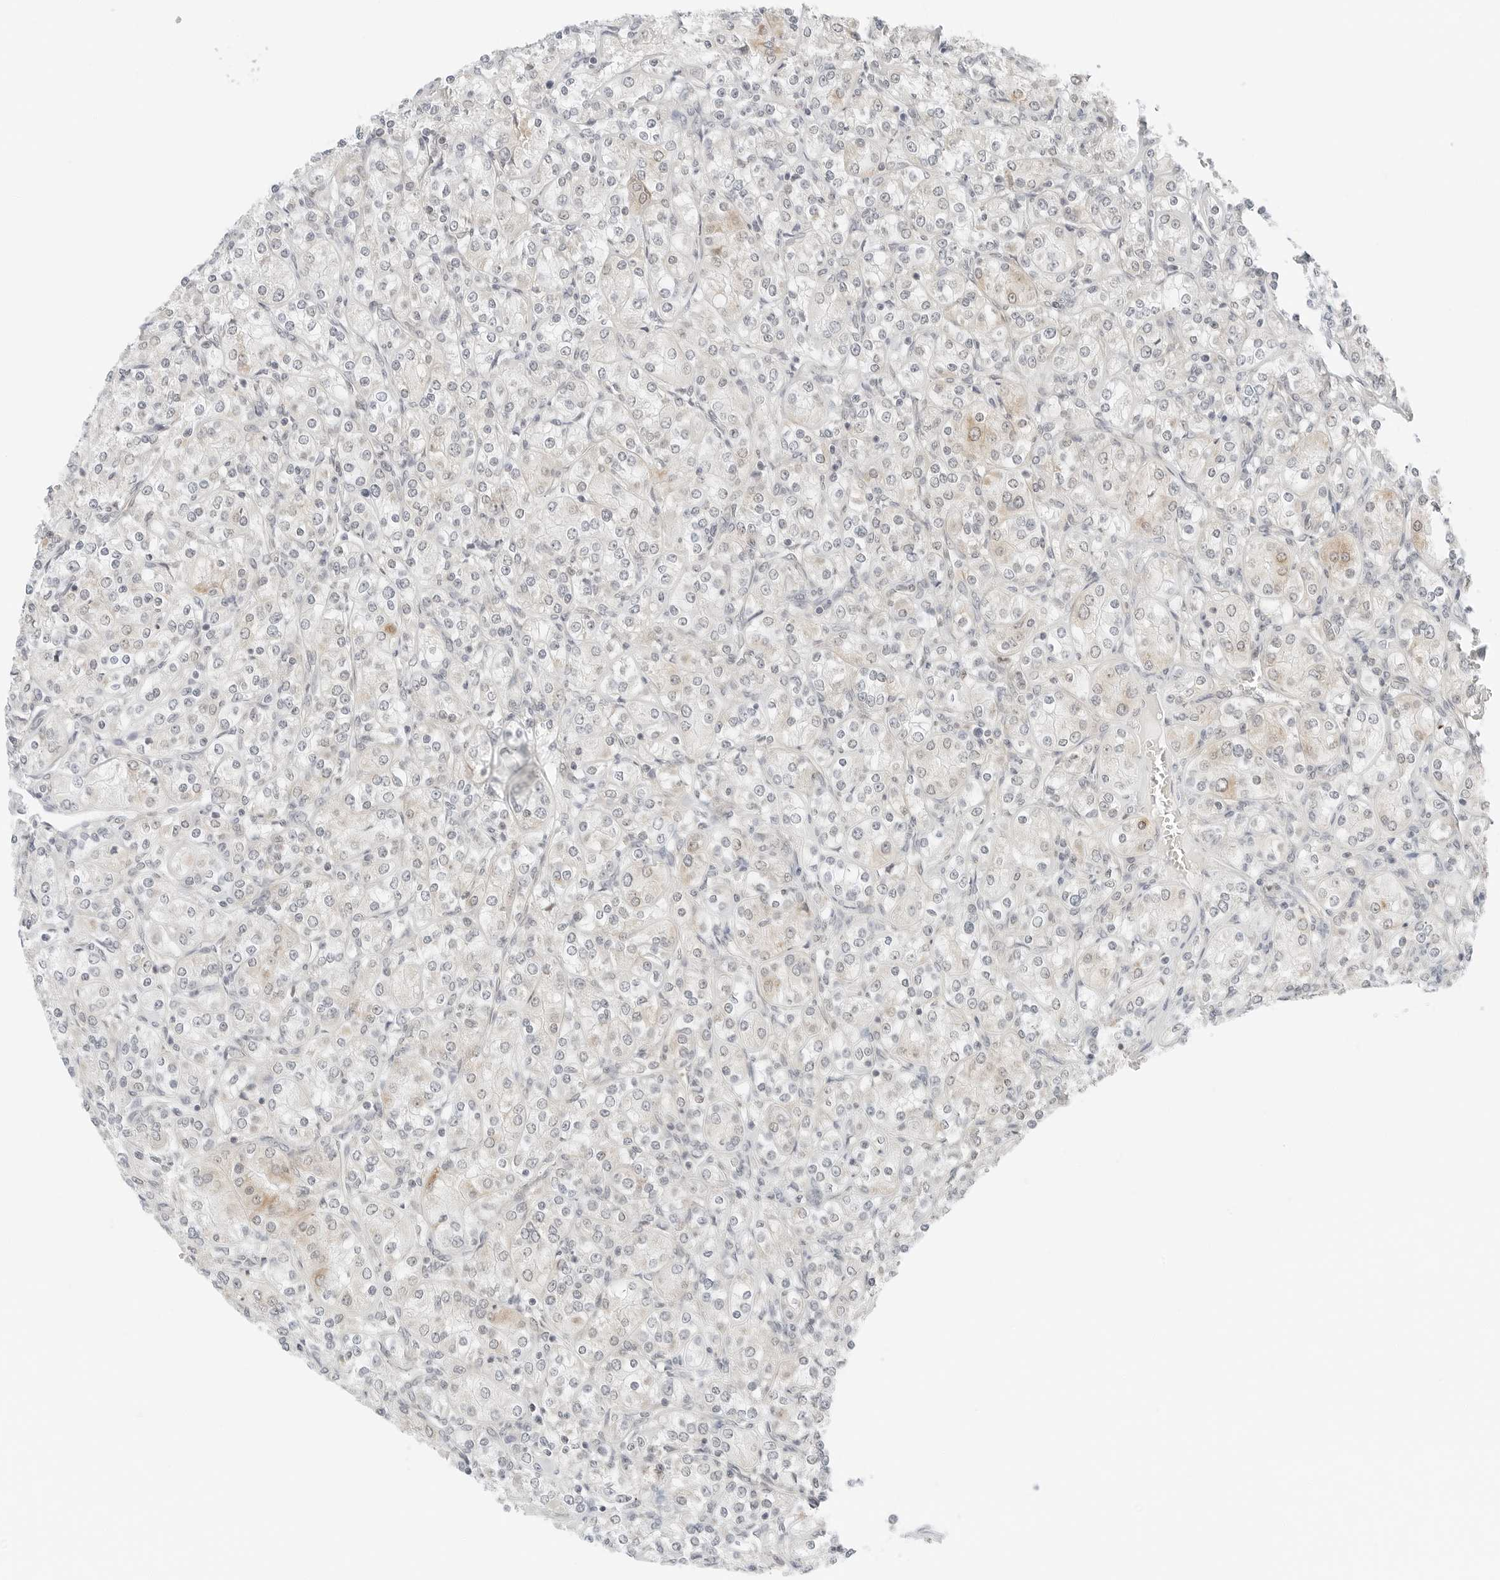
{"staining": {"intensity": "negative", "quantity": "none", "location": "none"}, "tissue": "renal cancer", "cell_type": "Tumor cells", "image_type": "cancer", "snomed": [{"axis": "morphology", "description": "Adenocarcinoma, NOS"}, {"axis": "topography", "description": "Kidney"}], "caption": "DAB immunohistochemical staining of adenocarcinoma (renal) displays no significant staining in tumor cells.", "gene": "IQCC", "patient": {"sex": "male", "age": 77}}